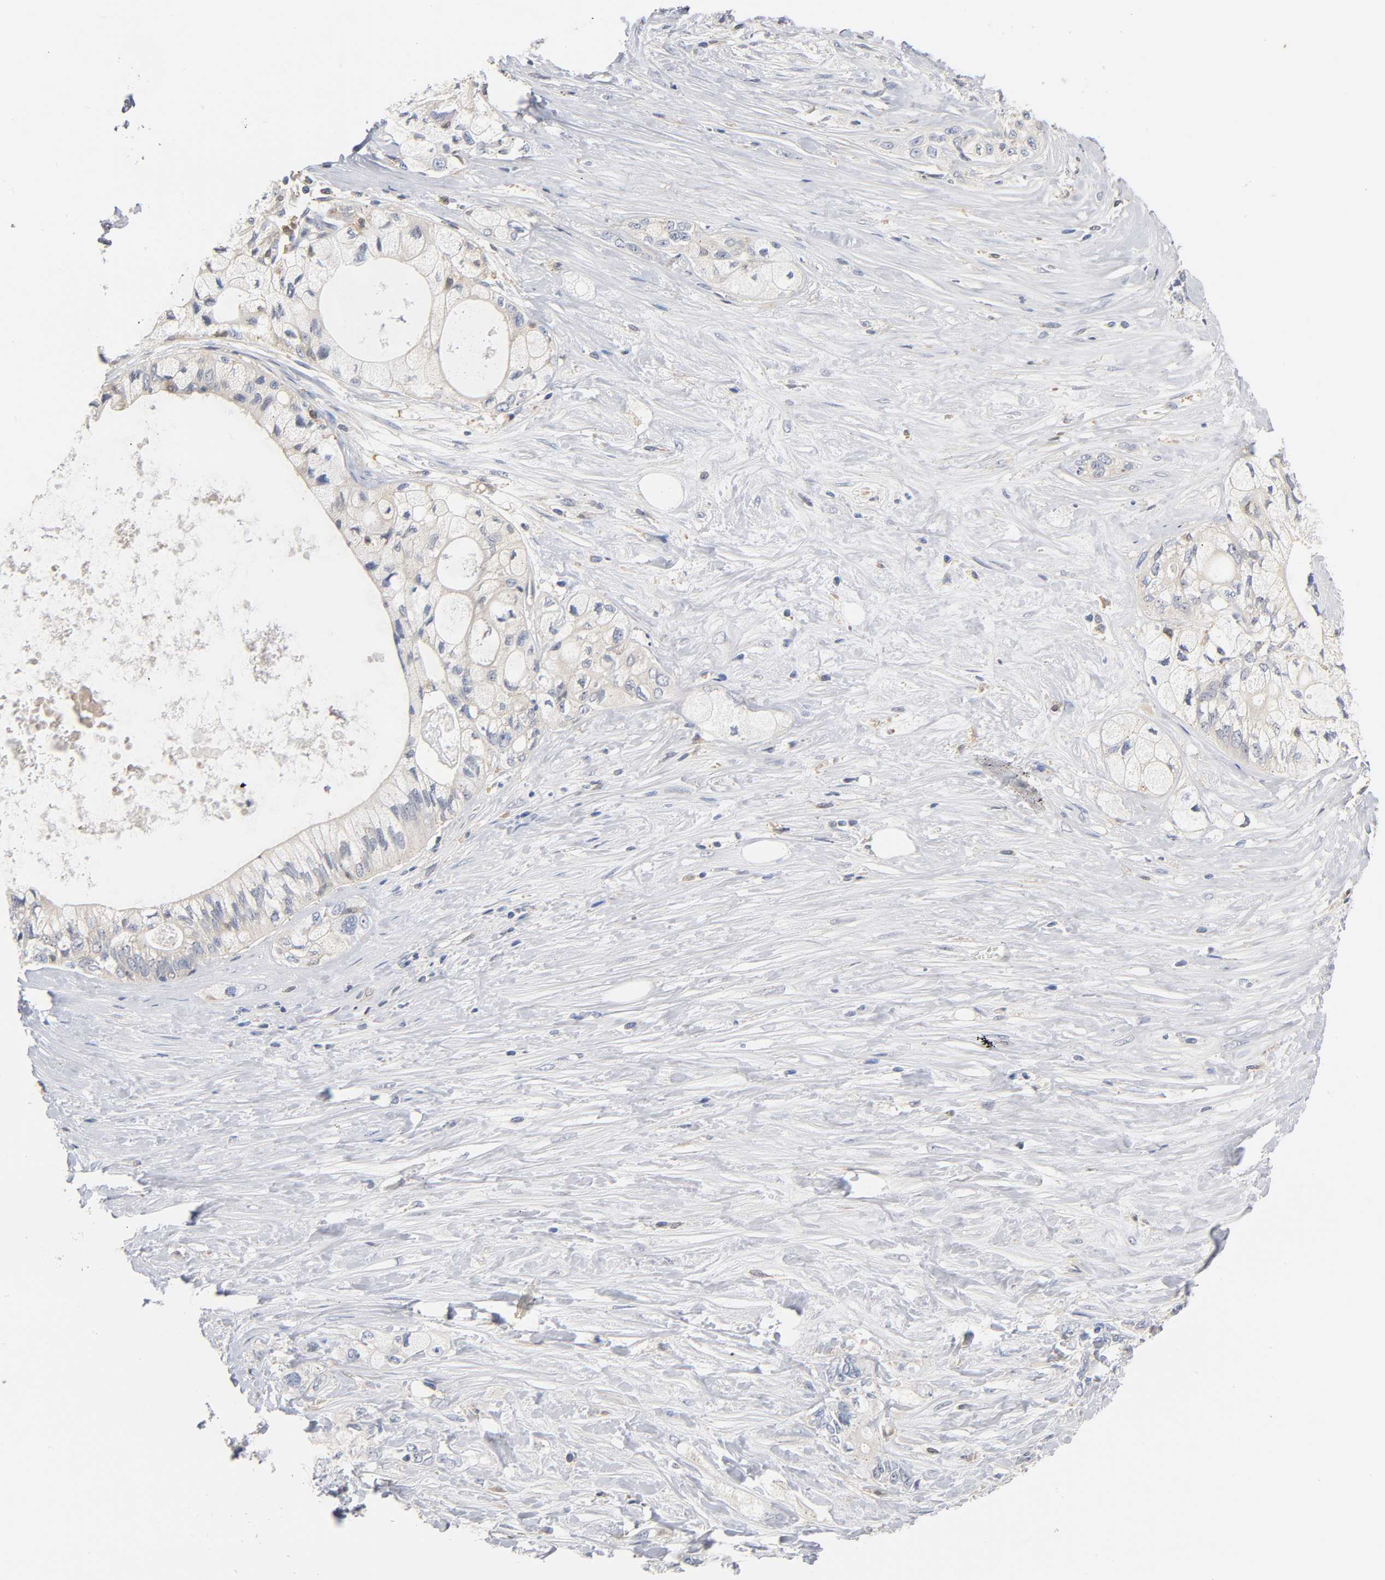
{"staining": {"intensity": "weak", "quantity": ">75%", "location": "cytoplasmic/membranous"}, "tissue": "pancreatic cancer", "cell_type": "Tumor cells", "image_type": "cancer", "snomed": [{"axis": "morphology", "description": "Adenocarcinoma, NOS"}, {"axis": "topography", "description": "Pancreas"}], "caption": "Brown immunohistochemical staining in pancreatic adenocarcinoma shows weak cytoplasmic/membranous staining in about >75% of tumor cells.", "gene": "FYN", "patient": {"sex": "male", "age": 70}}